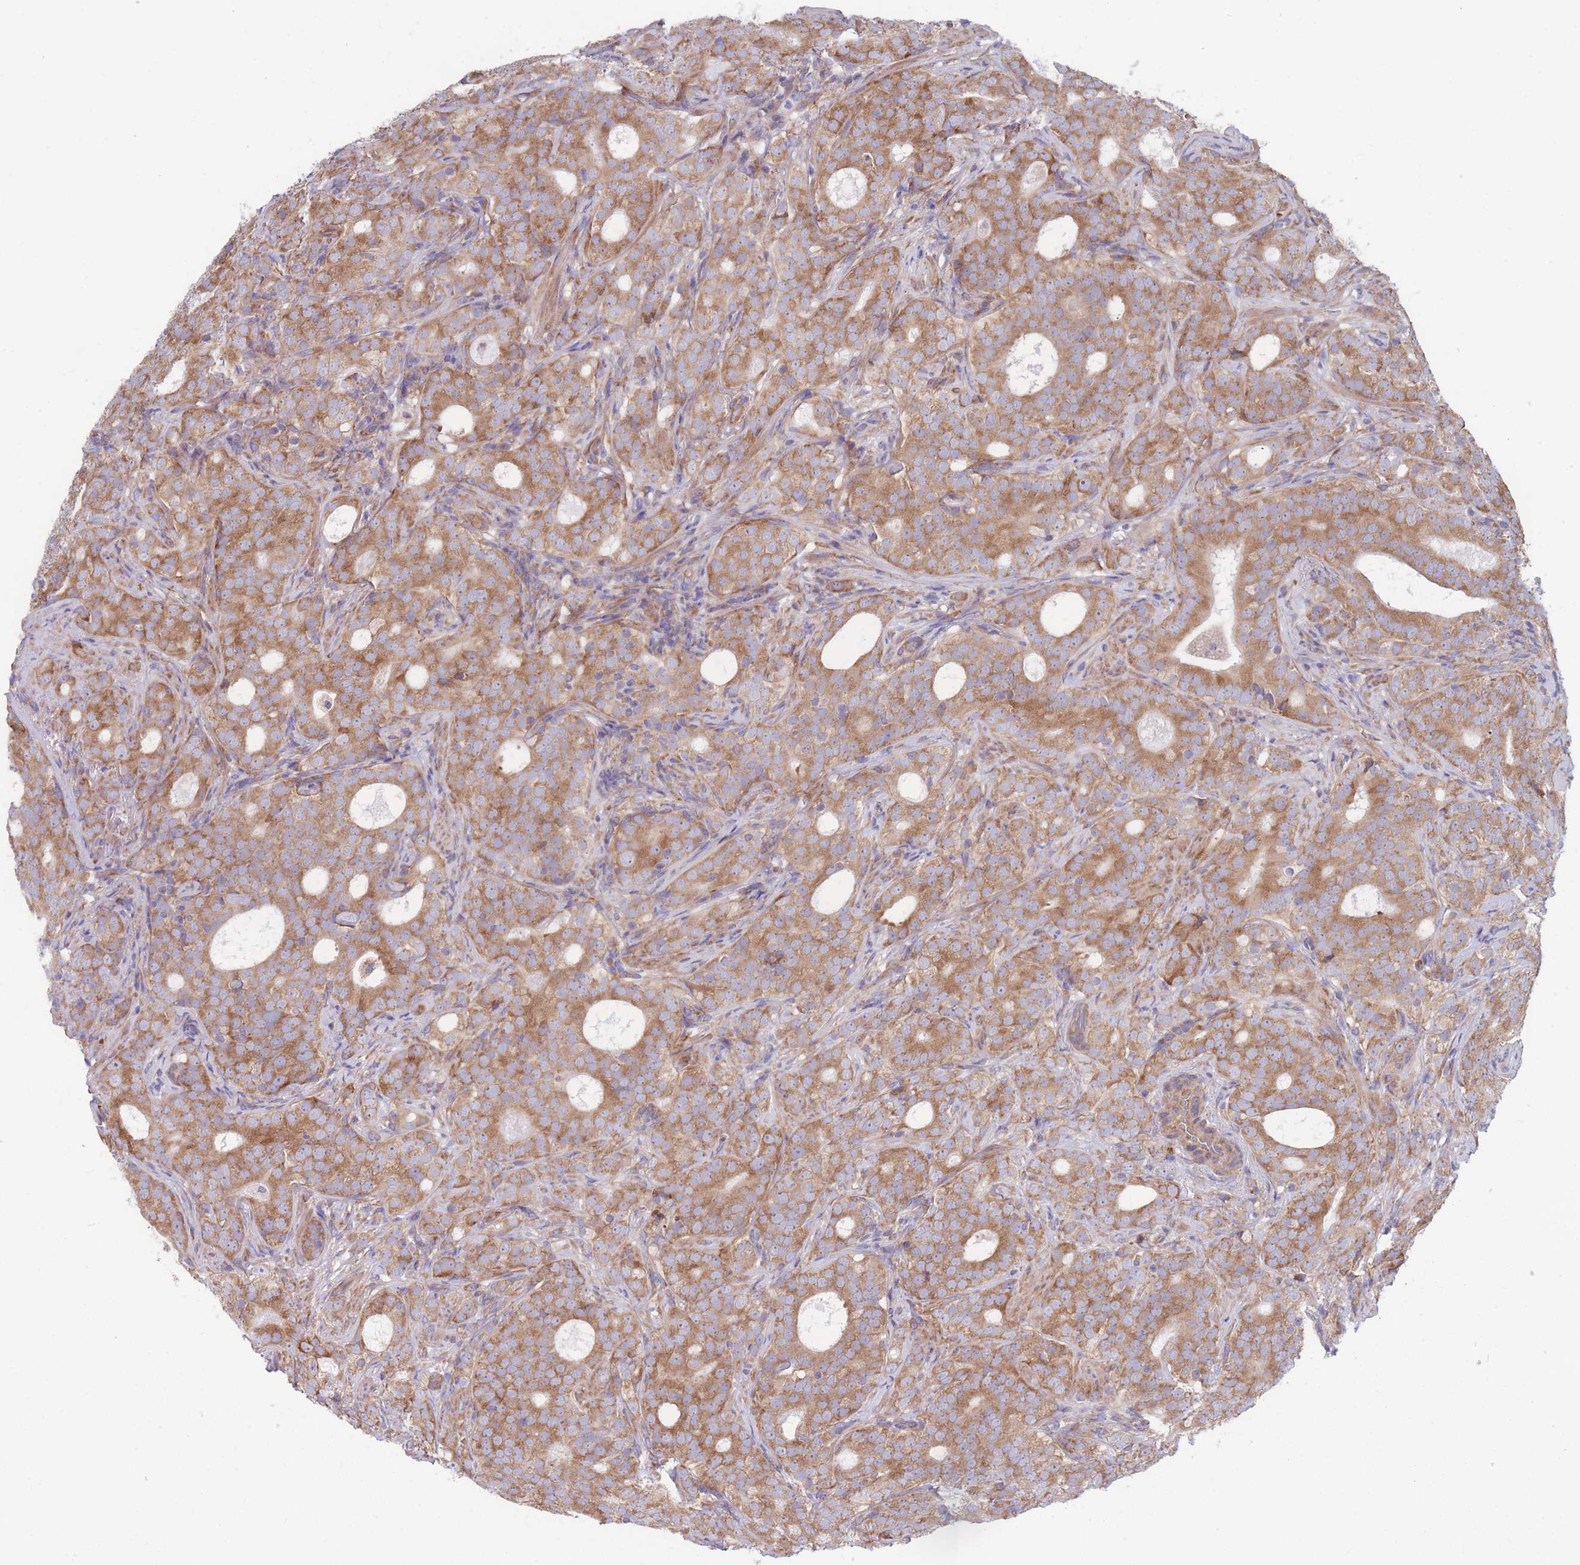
{"staining": {"intensity": "moderate", "quantity": ">75%", "location": "cytoplasmic/membranous"}, "tissue": "prostate cancer", "cell_type": "Tumor cells", "image_type": "cancer", "snomed": [{"axis": "morphology", "description": "Adenocarcinoma, High grade"}, {"axis": "topography", "description": "Prostate"}], "caption": "Immunohistochemical staining of prostate adenocarcinoma (high-grade) demonstrates medium levels of moderate cytoplasmic/membranous protein positivity in approximately >75% of tumor cells.", "gene": "RPL8", "patient": {"sex": "male", "age": 64}}